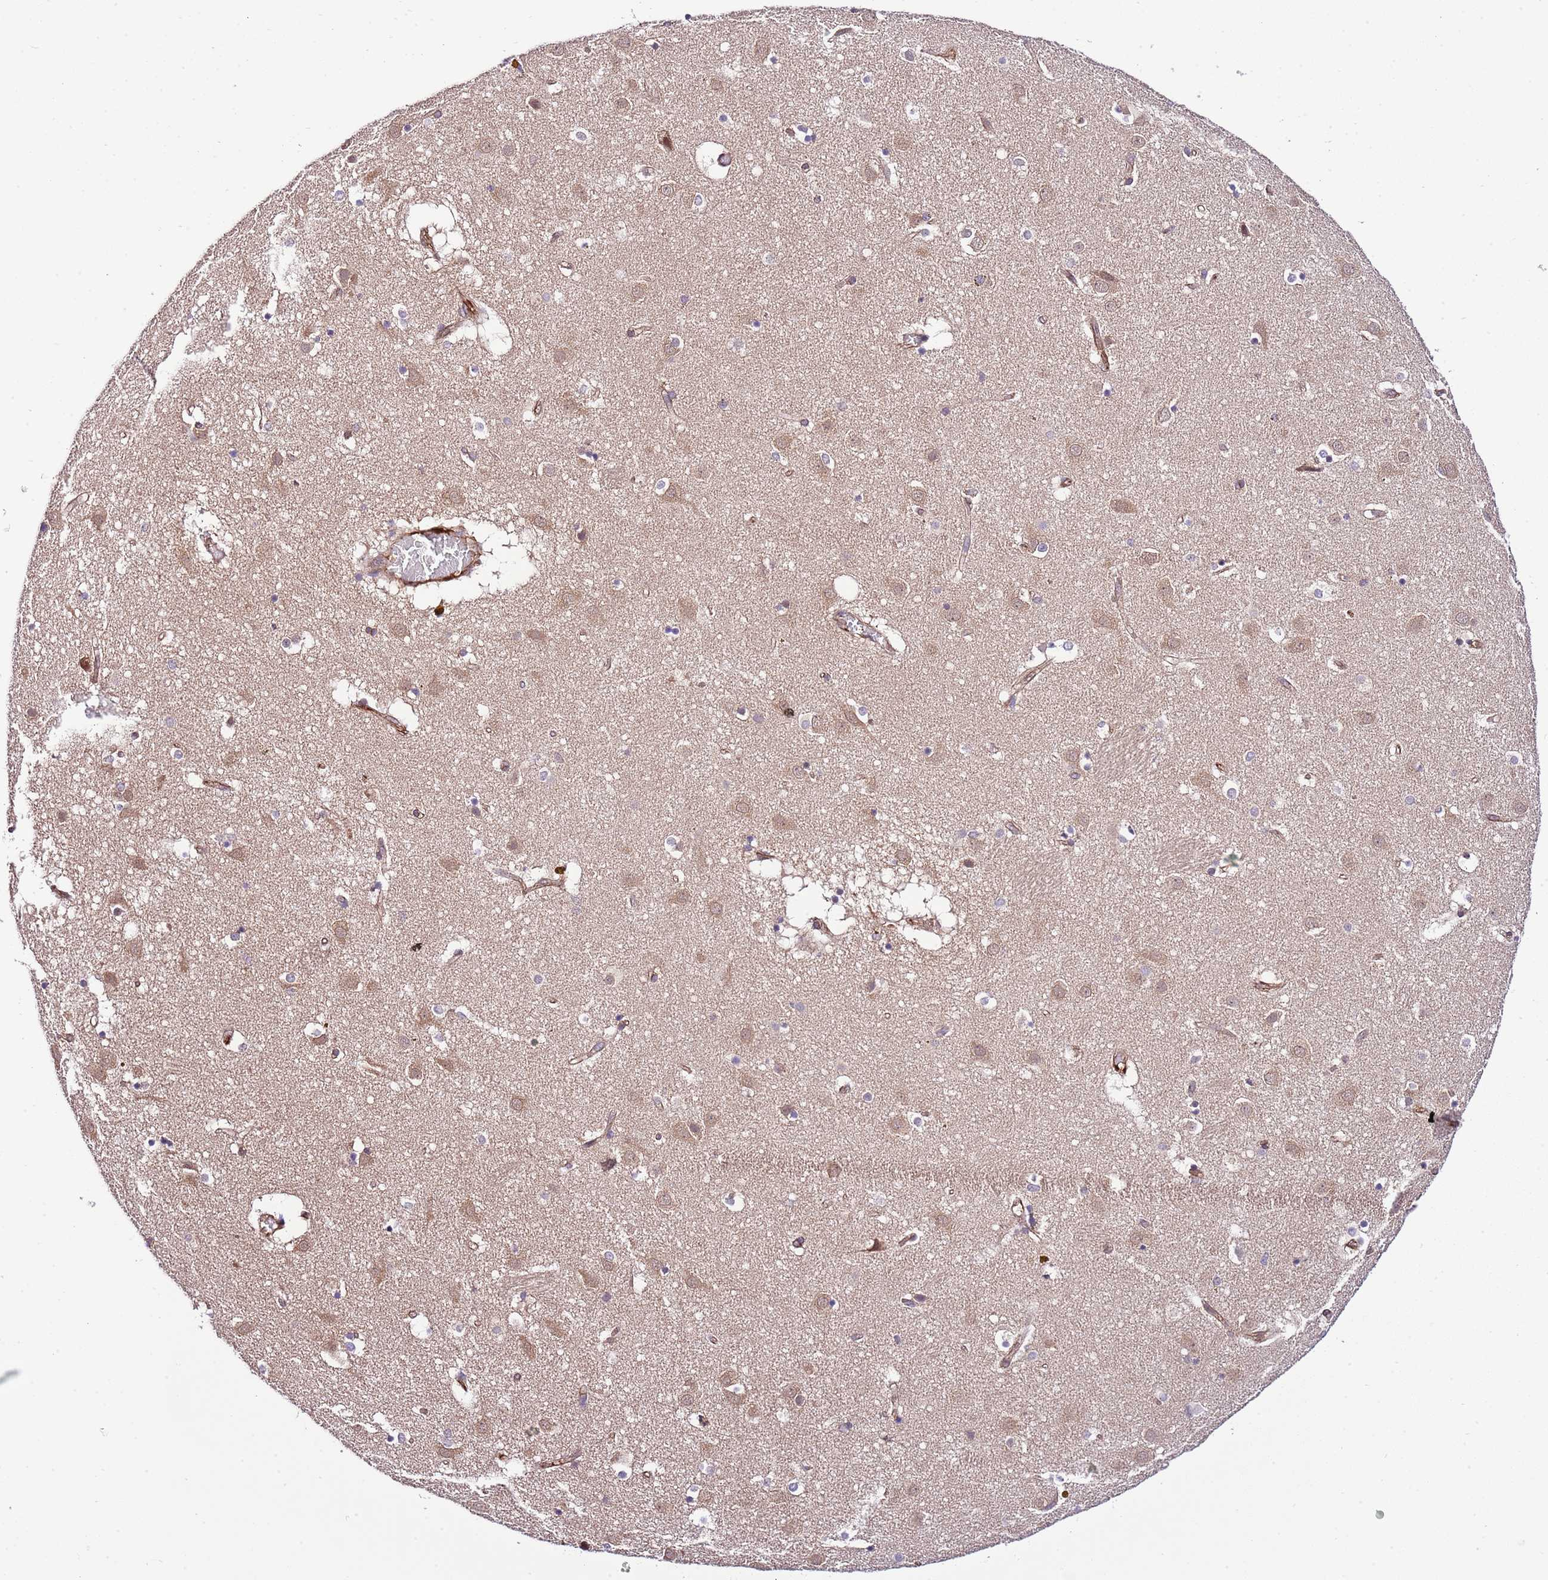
{"staining": {"intensity": "negative", "quantity": "none", "location": "none"}, "tissue": "caudate", "cell_type": "Glial cells", "image_type": "normal", "snomed": [{"axis": "morphology", "description": "Normal tissue, NOS"}, {"axis": "topography", "description": "Lateral ventricle wall"}], "caption": "This histopathology image is of benign caudate stained with IHC to label a protein in brown with the nuclei are counter-stained blue. There is no expression in glial cells. (Stains: DAB (3,3'-diaminobenzidine) immunohistochemistry with hematoxylin counter stain, Microscopy: brightfield microscopy at high magnification).", "gene": "DONSON", "patient": {"sex": "male", "age": 70}}